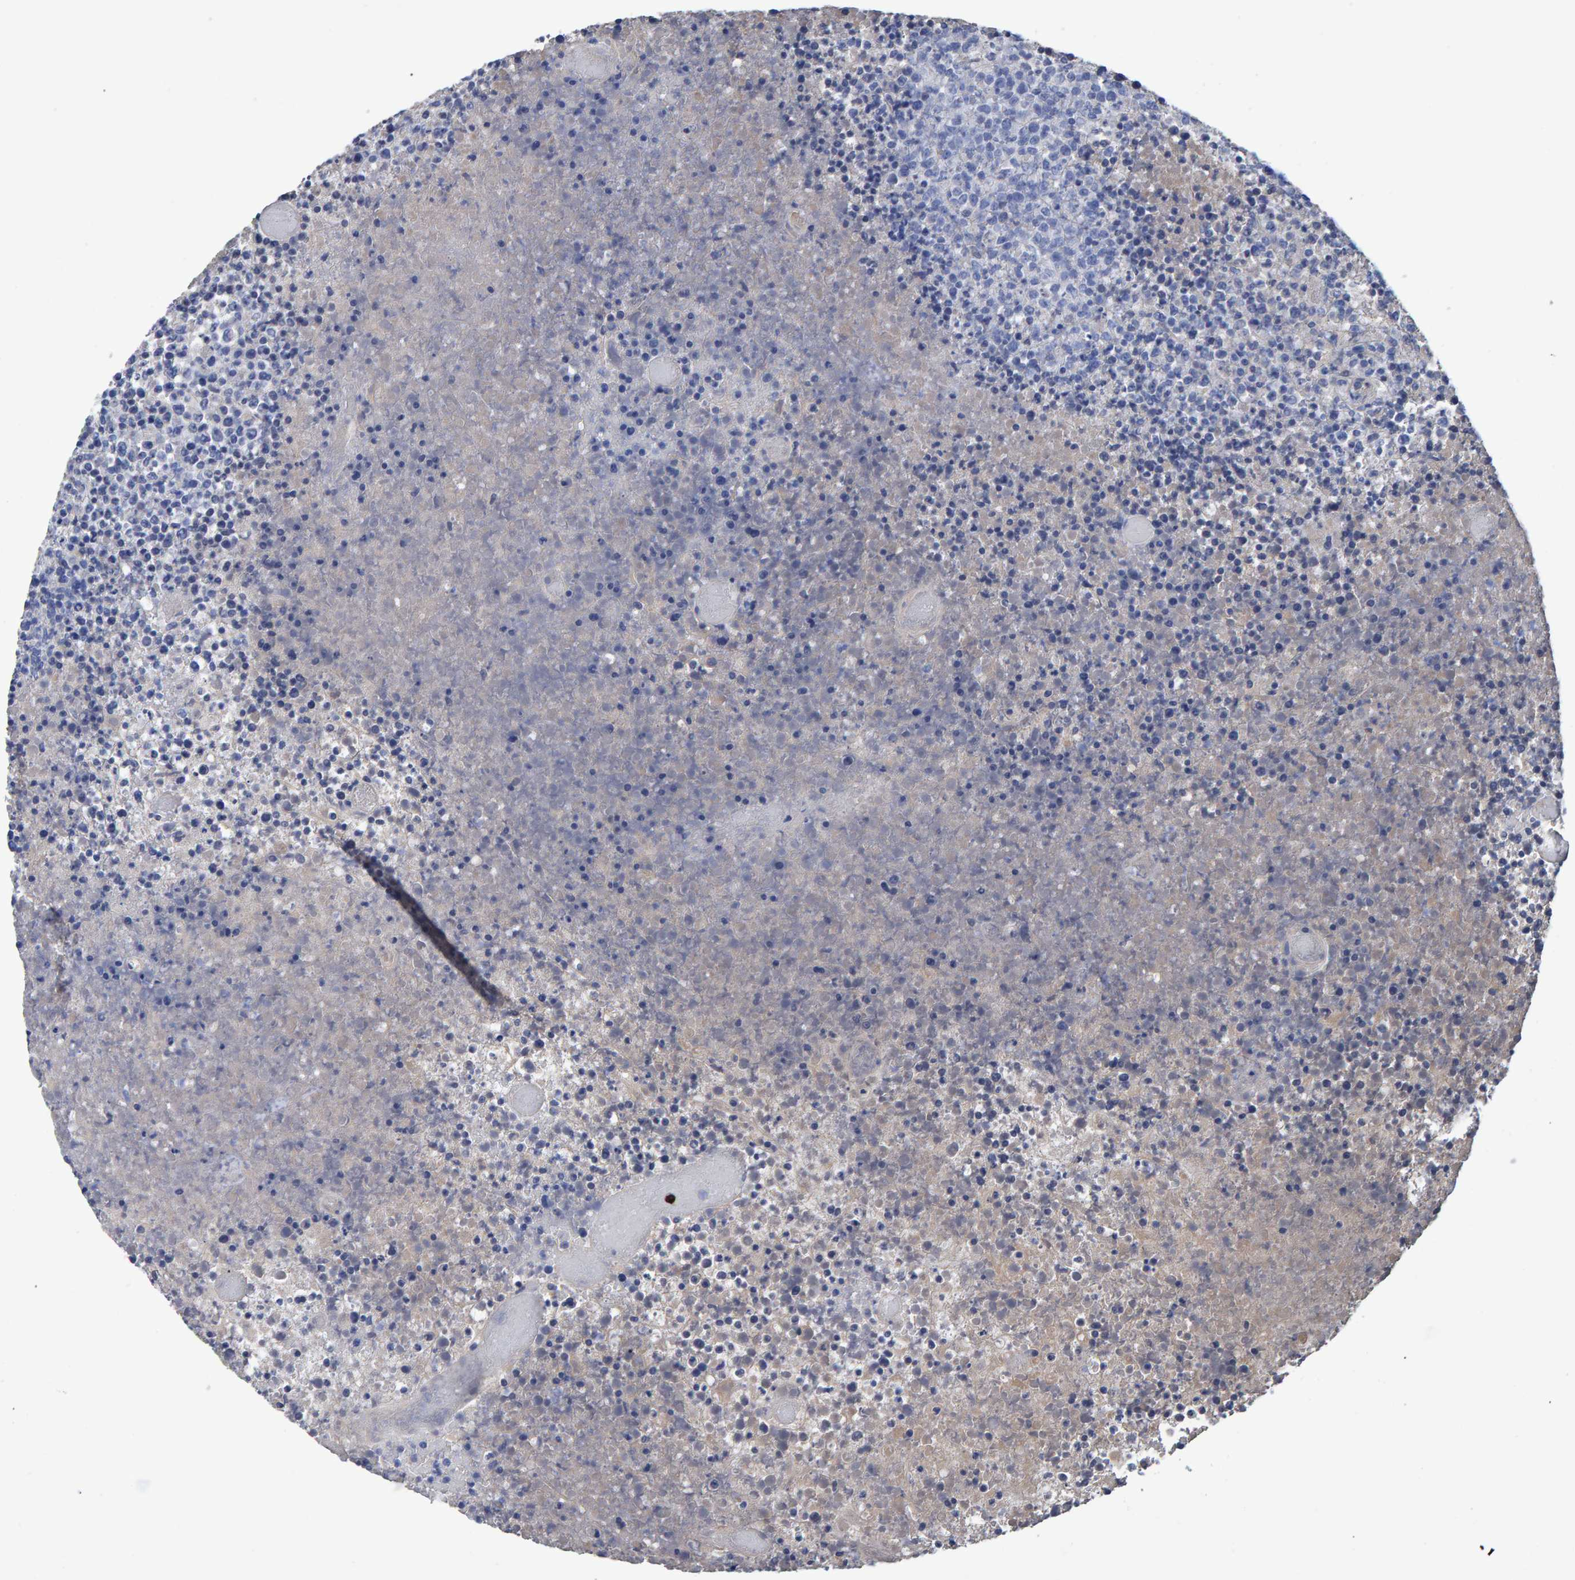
{"staining": {"intensity": "negative", "quantity": "none", "location": "none"}, "tissue": "lymphoma", "cell_type": "Tumor cells", "image_type": "cancer", "snomed": [{"axis": "morphology", "description": "Malignant lymphoma, non-Hodgkin's type, High grade"}, {"axis": "topography", "description": "Lymph node"}], "caption": "DAB (3,3'-diaminobenzidine) immunohistochemical staining of malignant lymphoma, non-Hodgkin's type (high-grade) demonstrates no significant expression in tumor cells.", "gene": "HEMGN", "patient": {"sex": "male", "age": 13}}